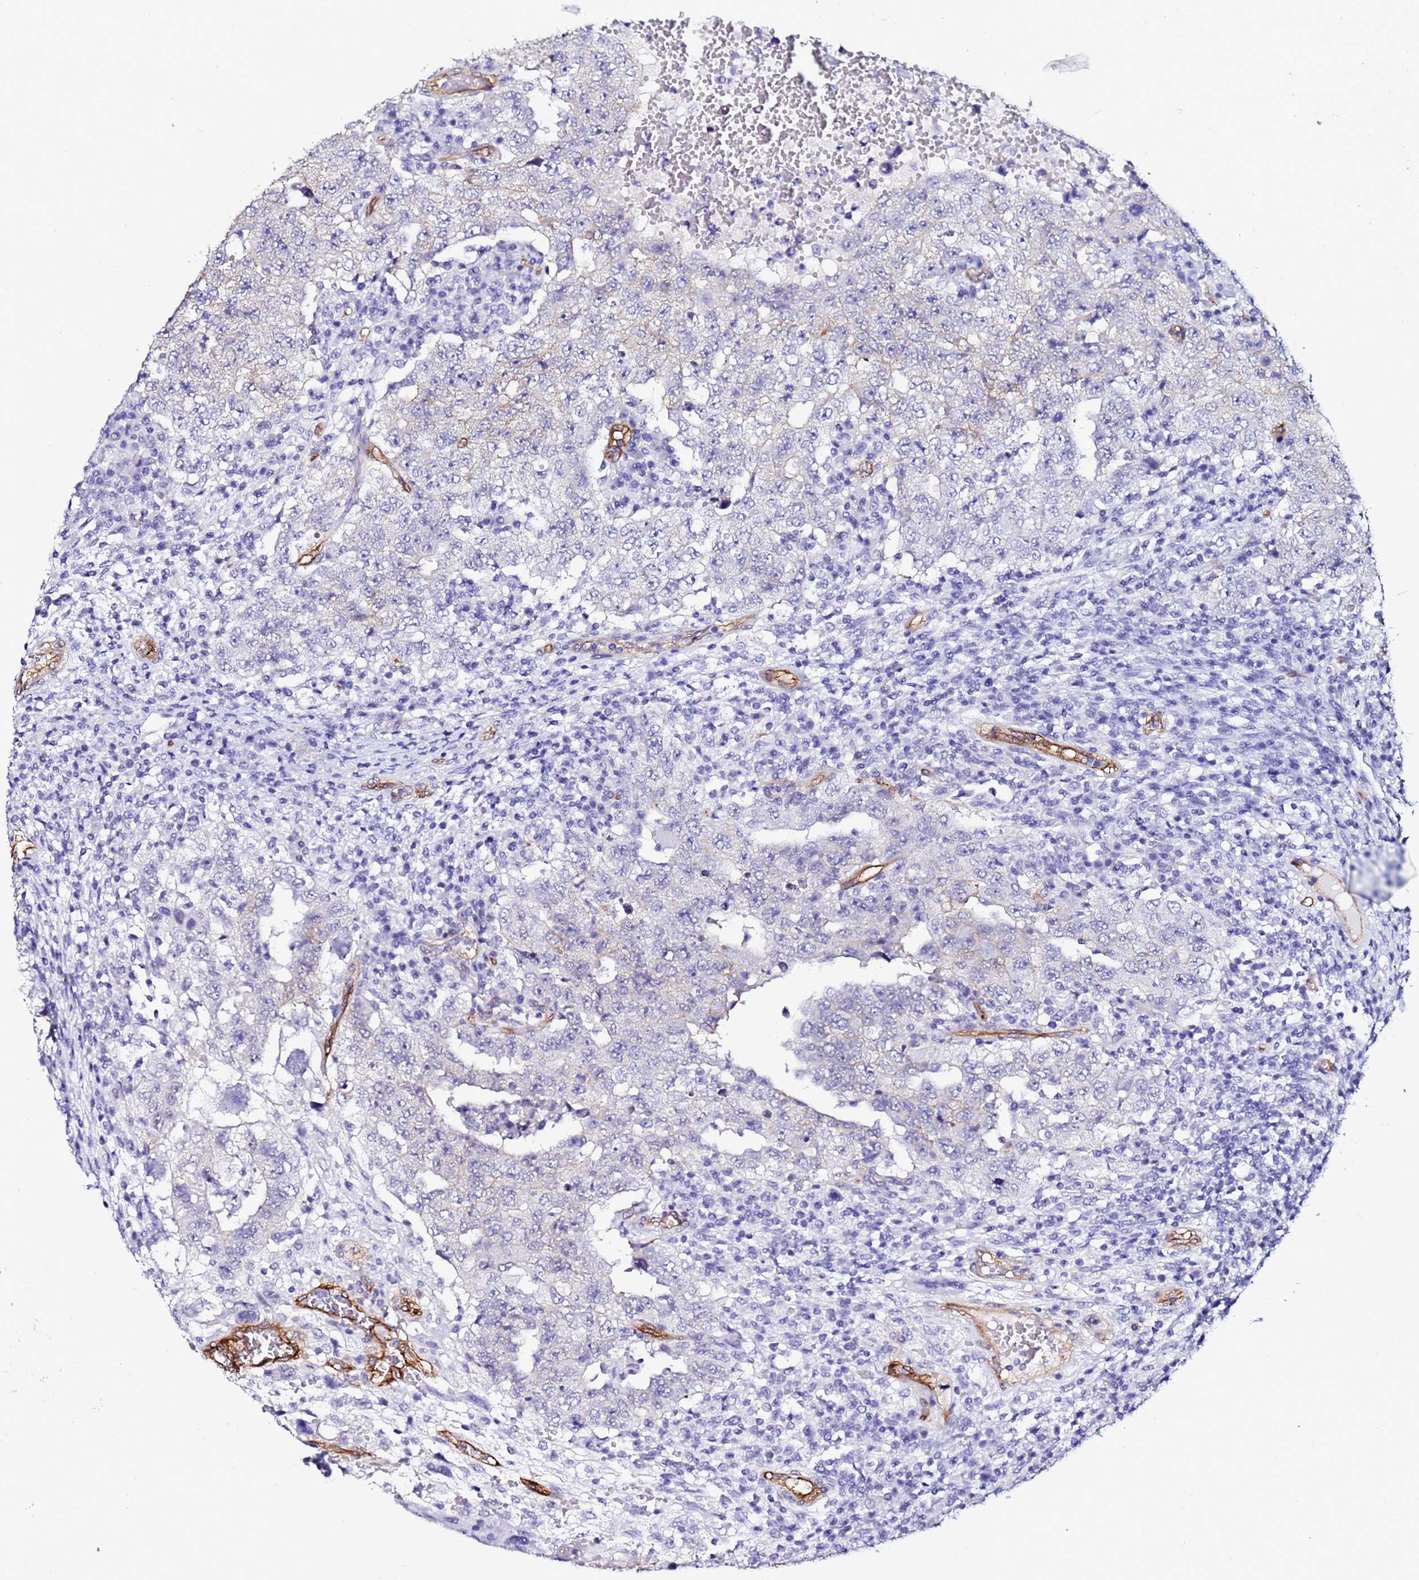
{"staining": {"intensity": "negative", "quantity": "none", "location": "none"}, "tissue": "testis cancer", "cell_type": "Tumor cells", "image_type": "cancer", "snomed": [{"axis": "morphology", "description": "Carcinoma, Embryonal, NOS"}, {"axis": "topography", "description": "Testis"}], "caption": "Tumor cells are negative for brown protein staining in testis cancer.", "gene": "DEFB104A", "patient": {"sex": "male", "age": 26}}